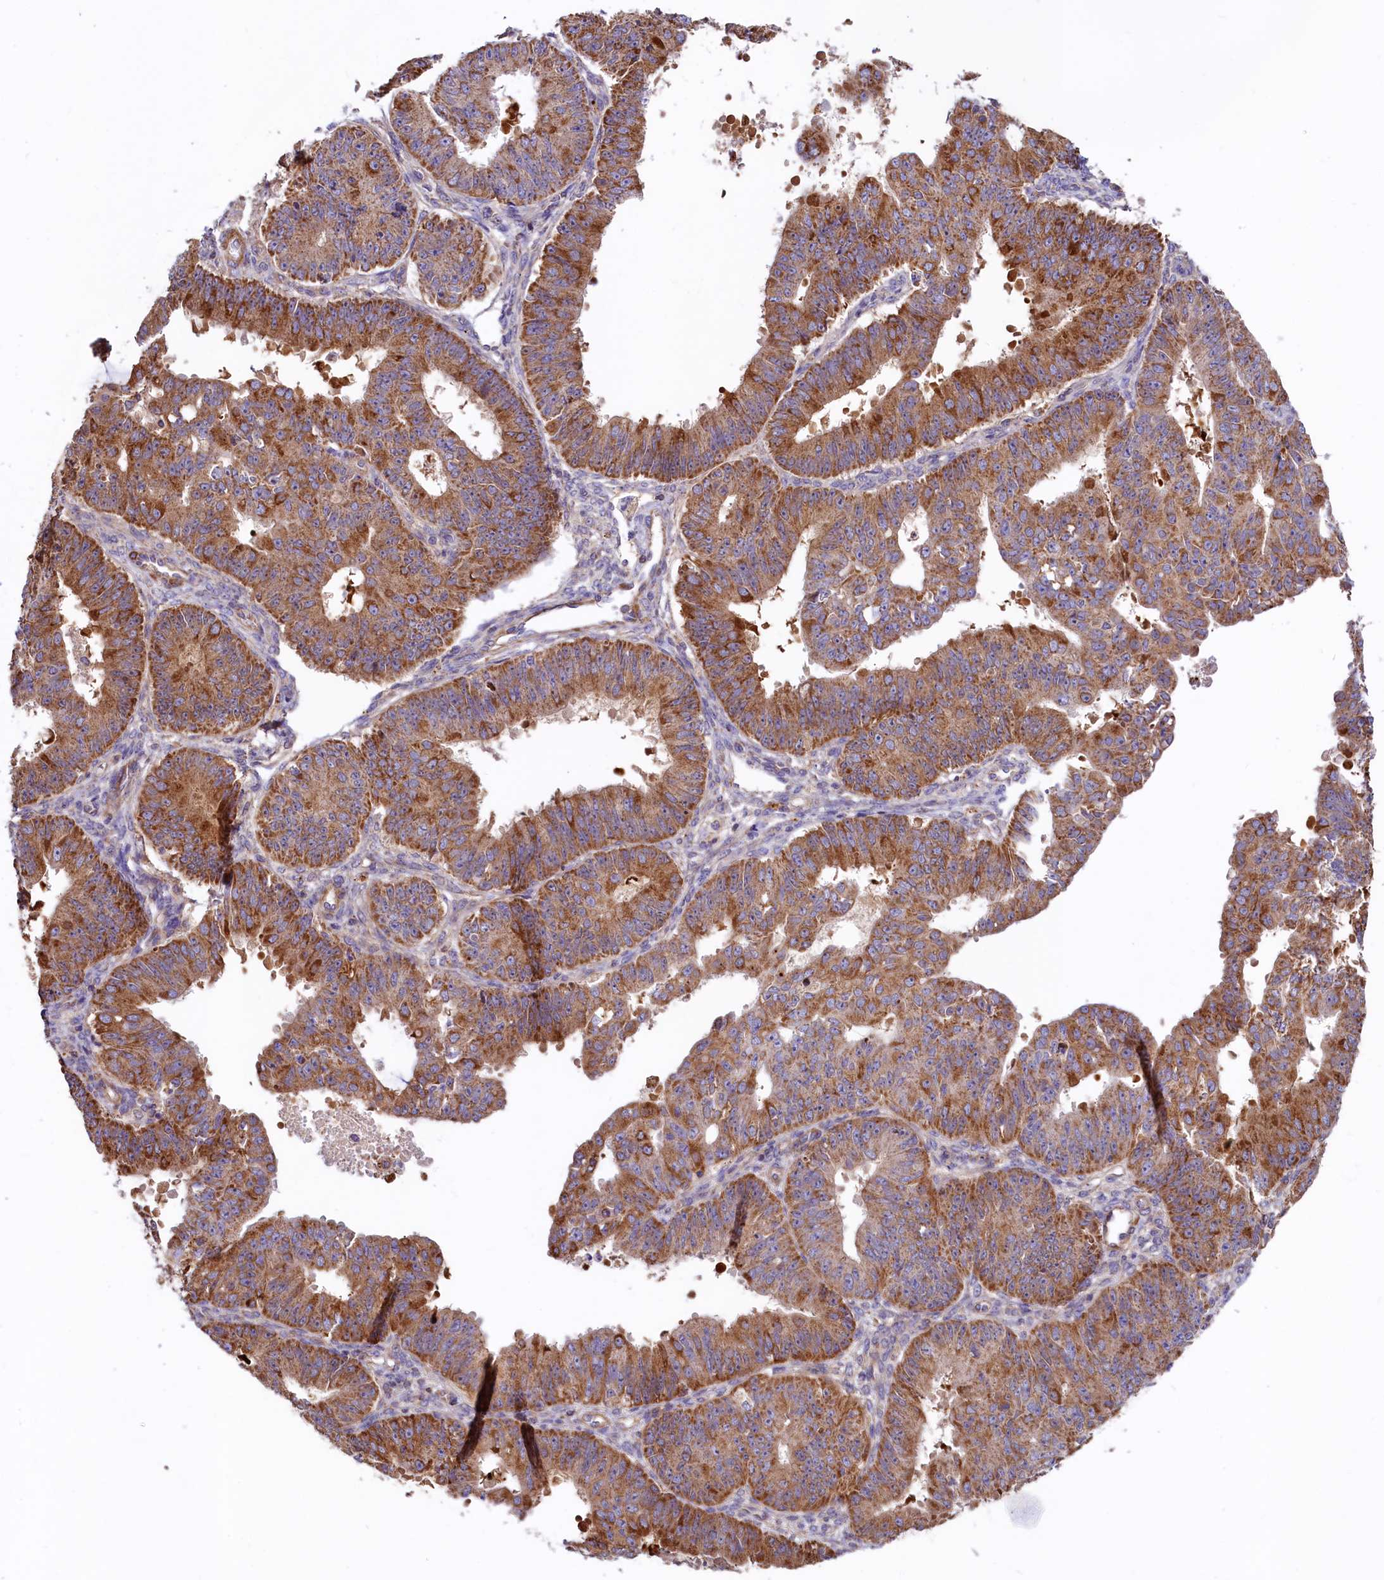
{"staining": {"intensity": "strong", "quantity": ">75%", "location": "cytoplasmic/membranous"}, "tissue": "ovarian cancer", "cell_type": "Tumor cells", "image_type": "cancer", "snomed": [{"axis": "morphology", "description": "Carcinoma, endometroid"}, {"axis": "topography", "description": "Appendix"}, {"axis": "topography", "description": "Ovary"}], "caption": "Protein positivity by immunohistochemistry (IHC) displays strong cytoplasmic/membranous positivity in about >75% of tumor cells in endometroid carcinoma (ovarian).", "gene": "CIAO3", "patient": {"sex": "female", "age": 42}}